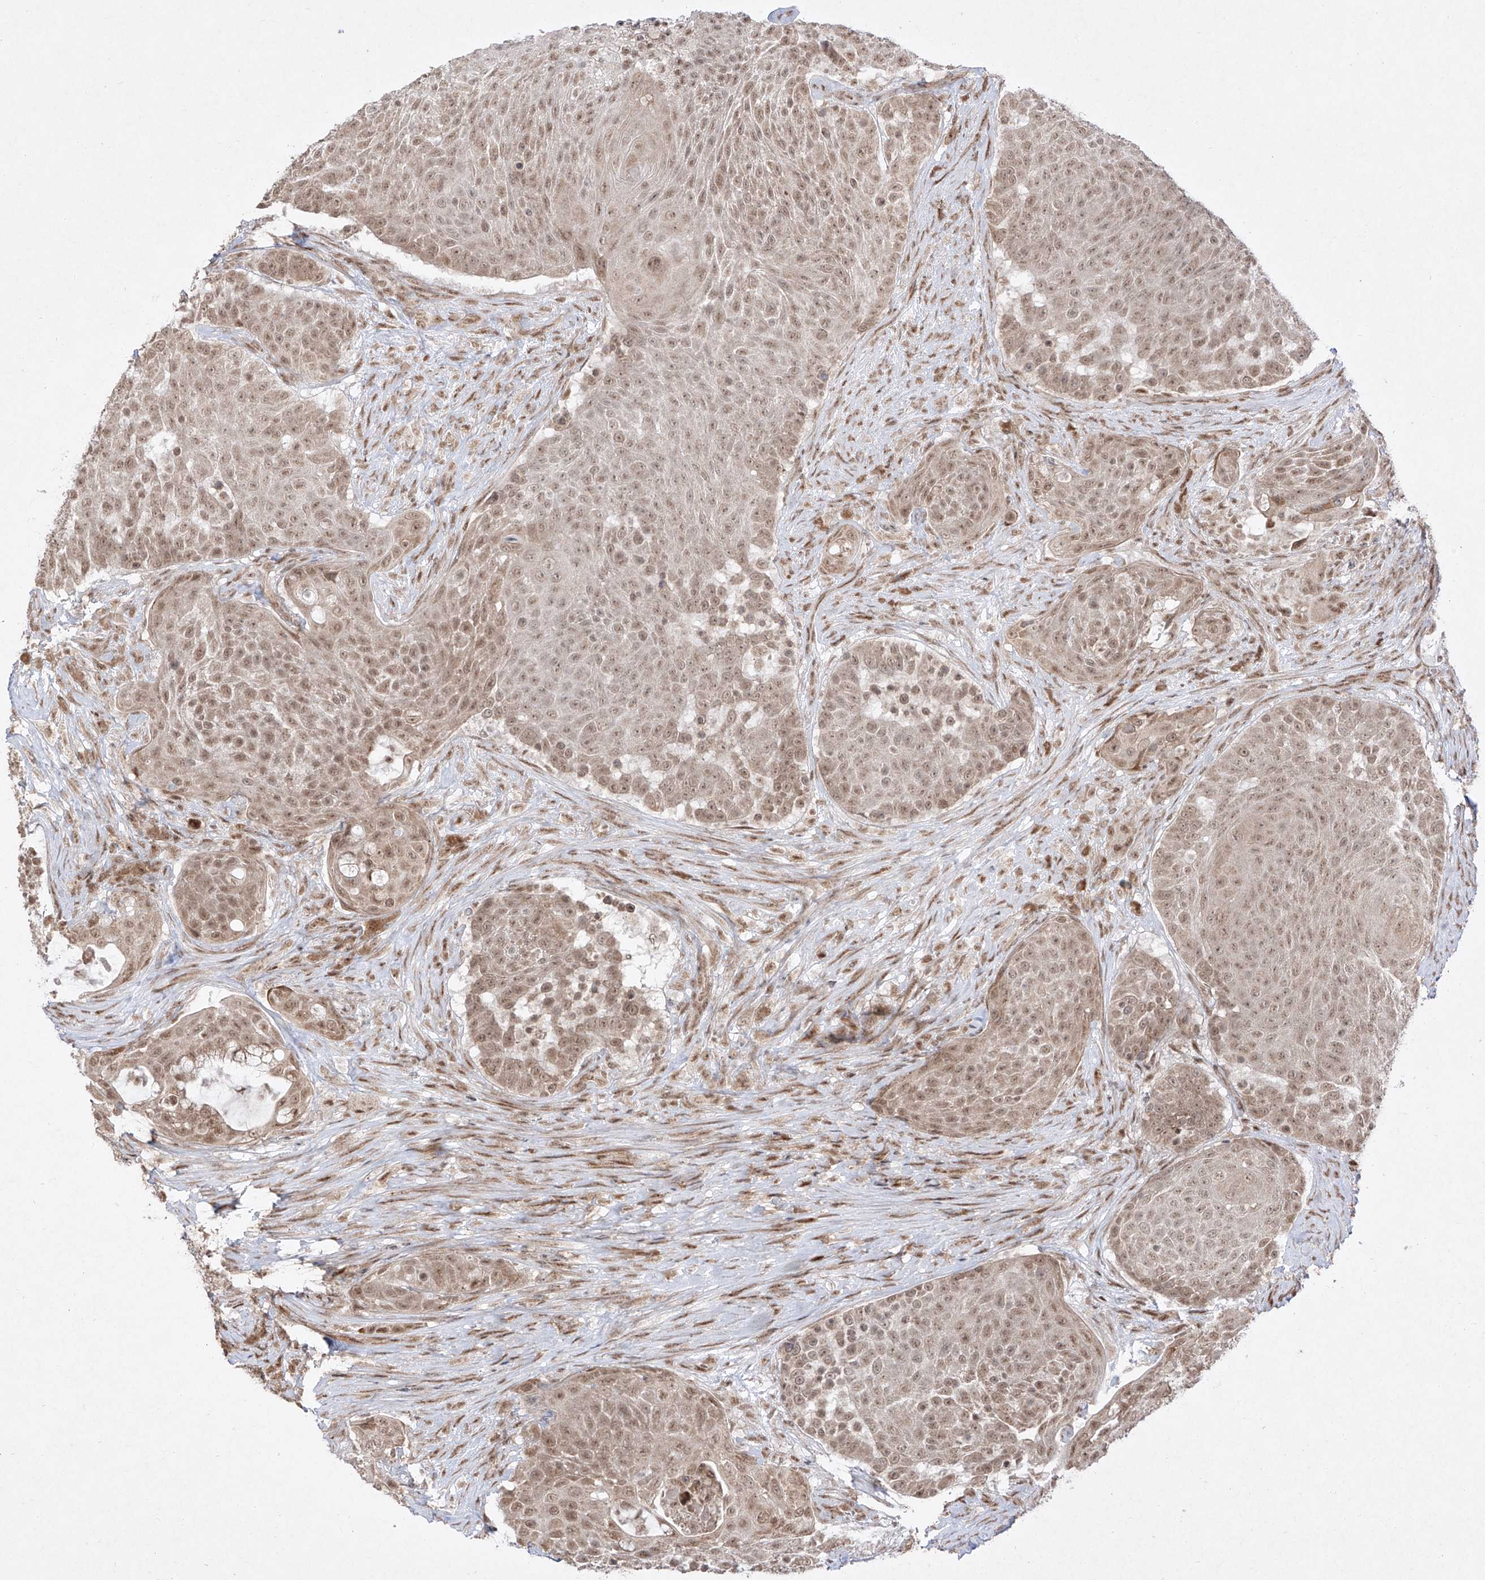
{"staining": {"intensity": "moderate", "quantity": ">75%", "location": "nuclear"}, "tissue": "urothelial cancer", "cell_type": "Tumor cells", "image_type": "cancer", "snomed": [{"axis": "morphology", "description": "Urothelial carcinoma, High grade"}, {"axis": "topography", "description": "Urinary bladder"}], "caption": "Immunohistochemistry (IHC) staining of urothelial cancer, which exhibits medium levels of moderate nuclear positivity in approximately >75% of tumor cells indicating moderate nuclear protein staining. The staining was performed using DAB (3,3'-diaminobenzidine) (brown) for protein detection and nuclei were counterstained in hematoxylin (blue).", "gene": "SNRNP27", "patient": {"sex": "female", "age": 63}}